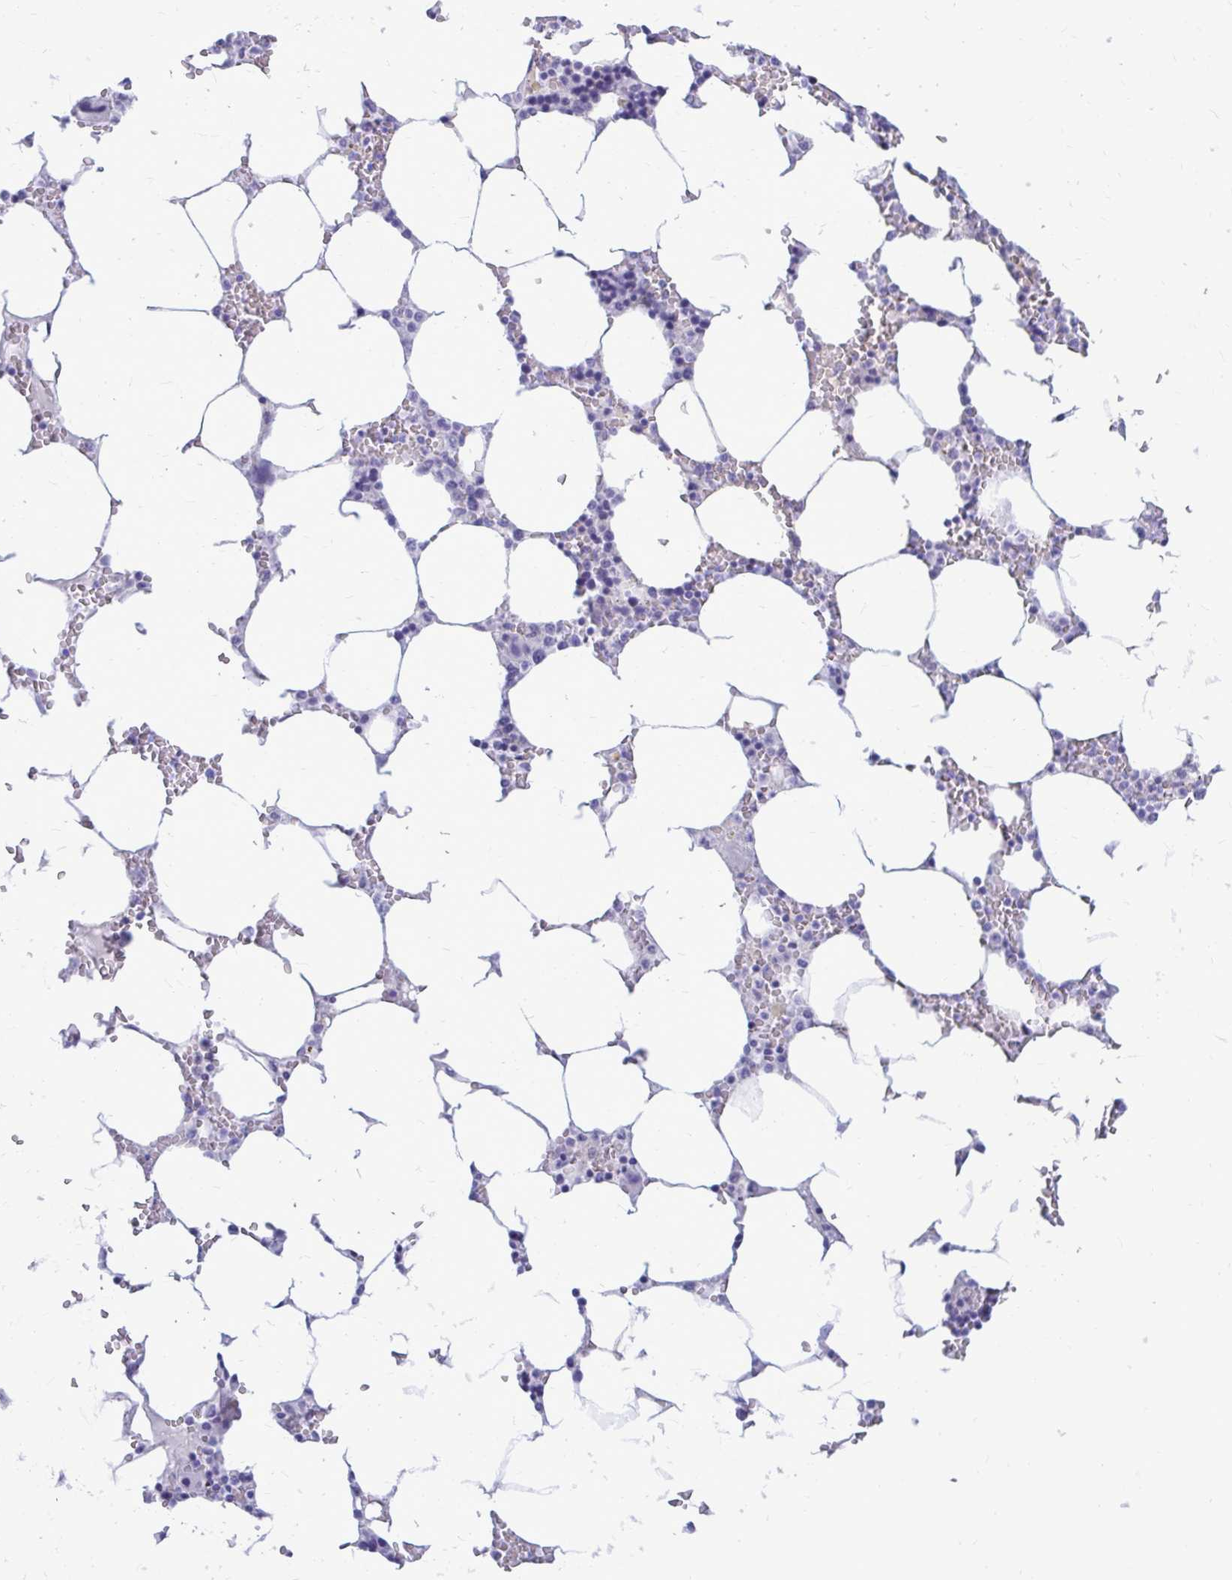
{"staining": {"intensity": "negative", "quantity": "none", "location": "none"}, "tissue": "bone marrow", "cell_type": "Hematopoietic cells", "image_type": "normal", "snomed": [{"axis": "morphology", "description": "Normal tissue, NOS"}, {"axis": "topography", "description": "Bone marrow"}], "caption": "A high-resolution image shows immunohistochemistry (IHC) staining of normal bone marrow, which displays no significant expression in hematopoietic cells. Brightfield microscopy of immunohistochemistry stained with DAB (brown) and hematoxylin (blue), captured at high magnification.", "gene": "OR10R2", "patient": {"sex": "male", "age": 64}}